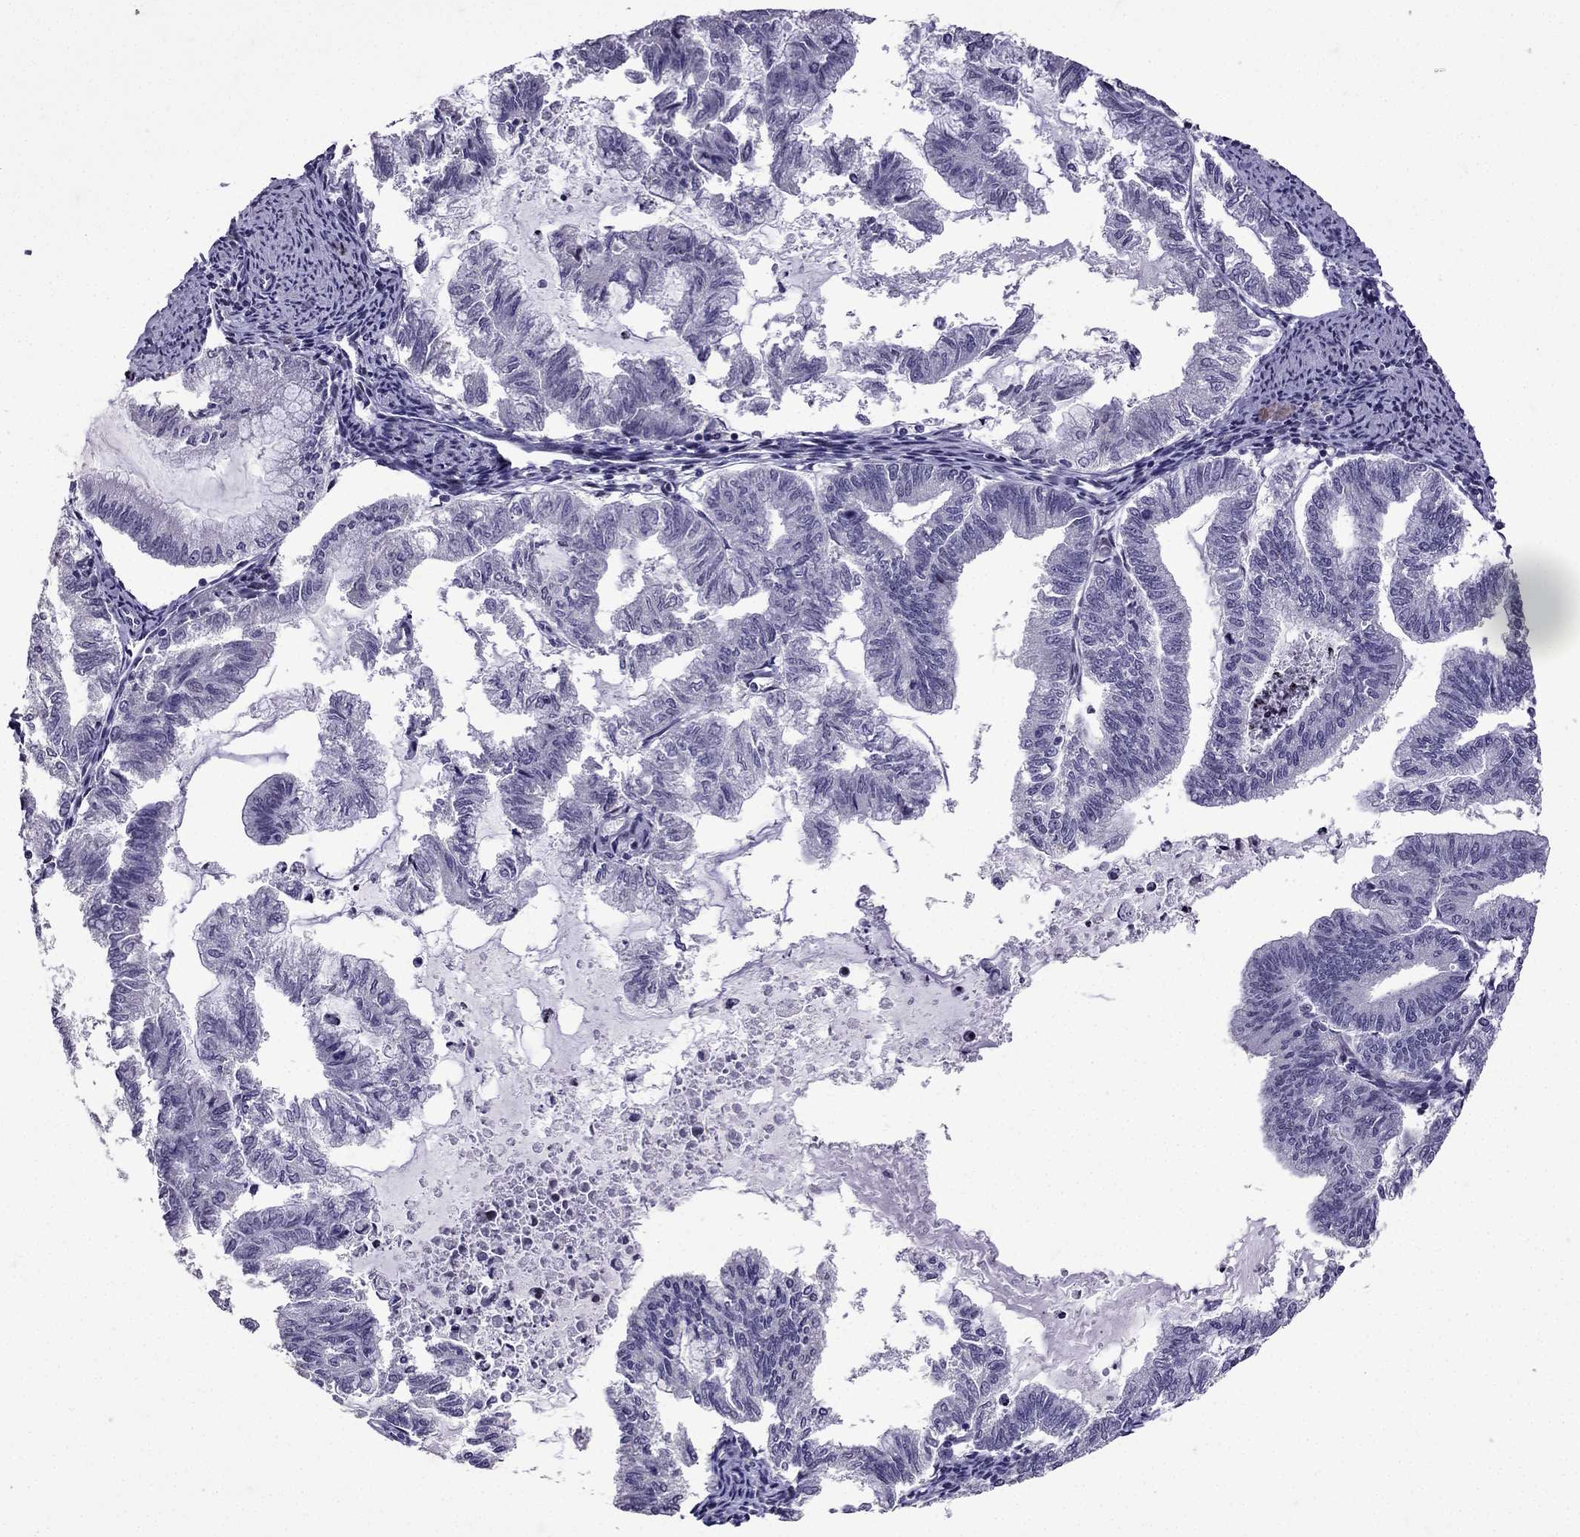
{"staining": {"intensity": "negative", "quantity": "none", "location": "none"}, "tissue": "endometrial cancer", "cell_type": "Tumor cells", "image_type": "cancer", "snomed": [{"axis": "morphology", "description": "Adenocarcinoma, NOS"}, {"axis": "topography", "description": "Endometrium"}], "caption": "A micrograph of human endometrial cancer (adenocarcinoma) is negative for staining in tumor cells.", "gene": "TTN", "patient": {"sex": "female", "age": 79}}